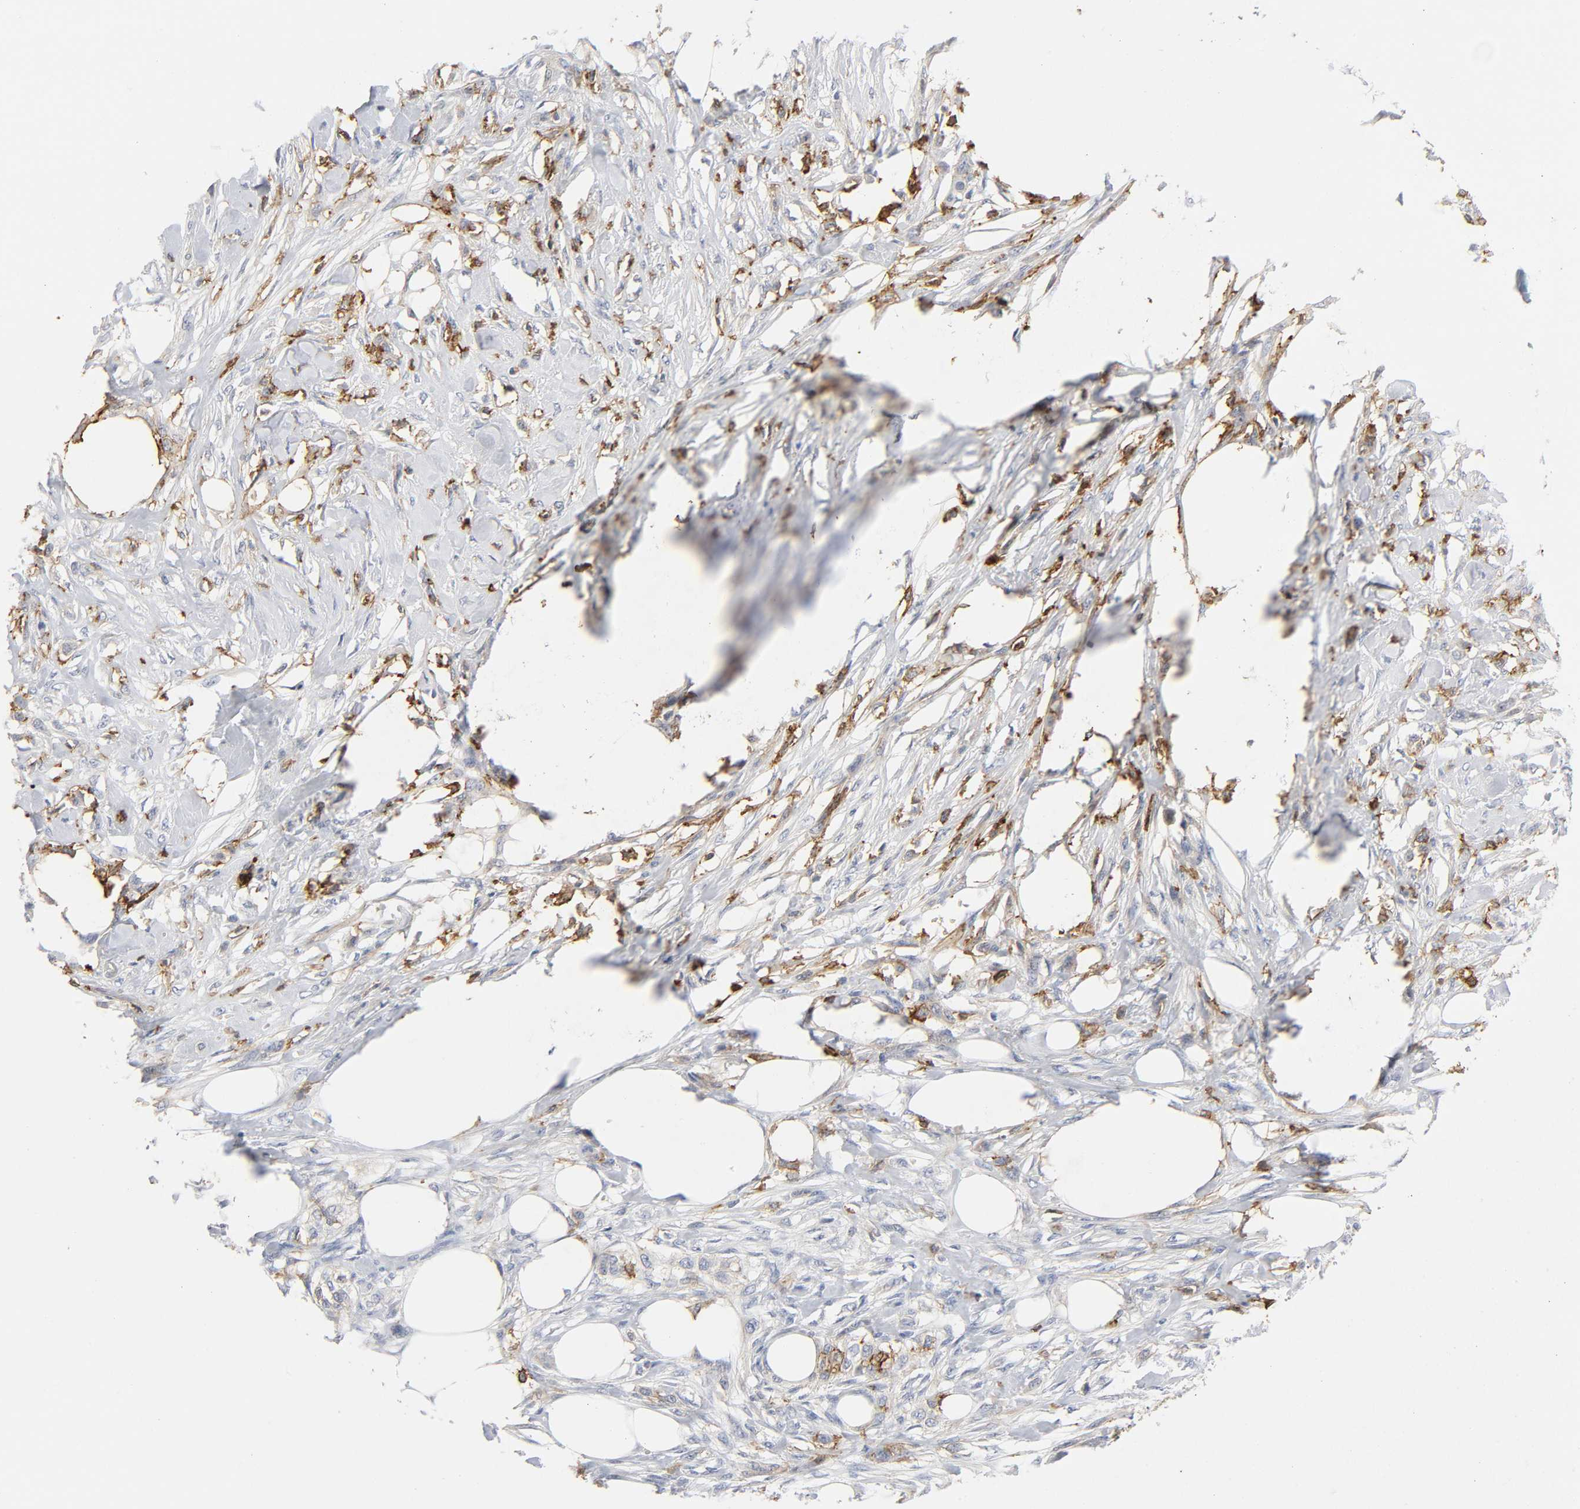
{"staining": {"intensity": "negative", "quantity": "none", "location": "none"}, "tissue": "skin cancer", "cell_type": "Tumor cells", "image_type": "cancer", "snomed": [{"axis": "morphology", "description": "Normal tissue, NOS"}, {"axis": "morphology", "description": "Squamous cell carcinoma, NOS"}, {"axis": "topography", "description": "Skin"}], "caption": "Tumor cells show no significant positivity in squamous cell carcinoma (skin).", "gene": "LYN", "patient": {"sex": "female", "age": 59}}